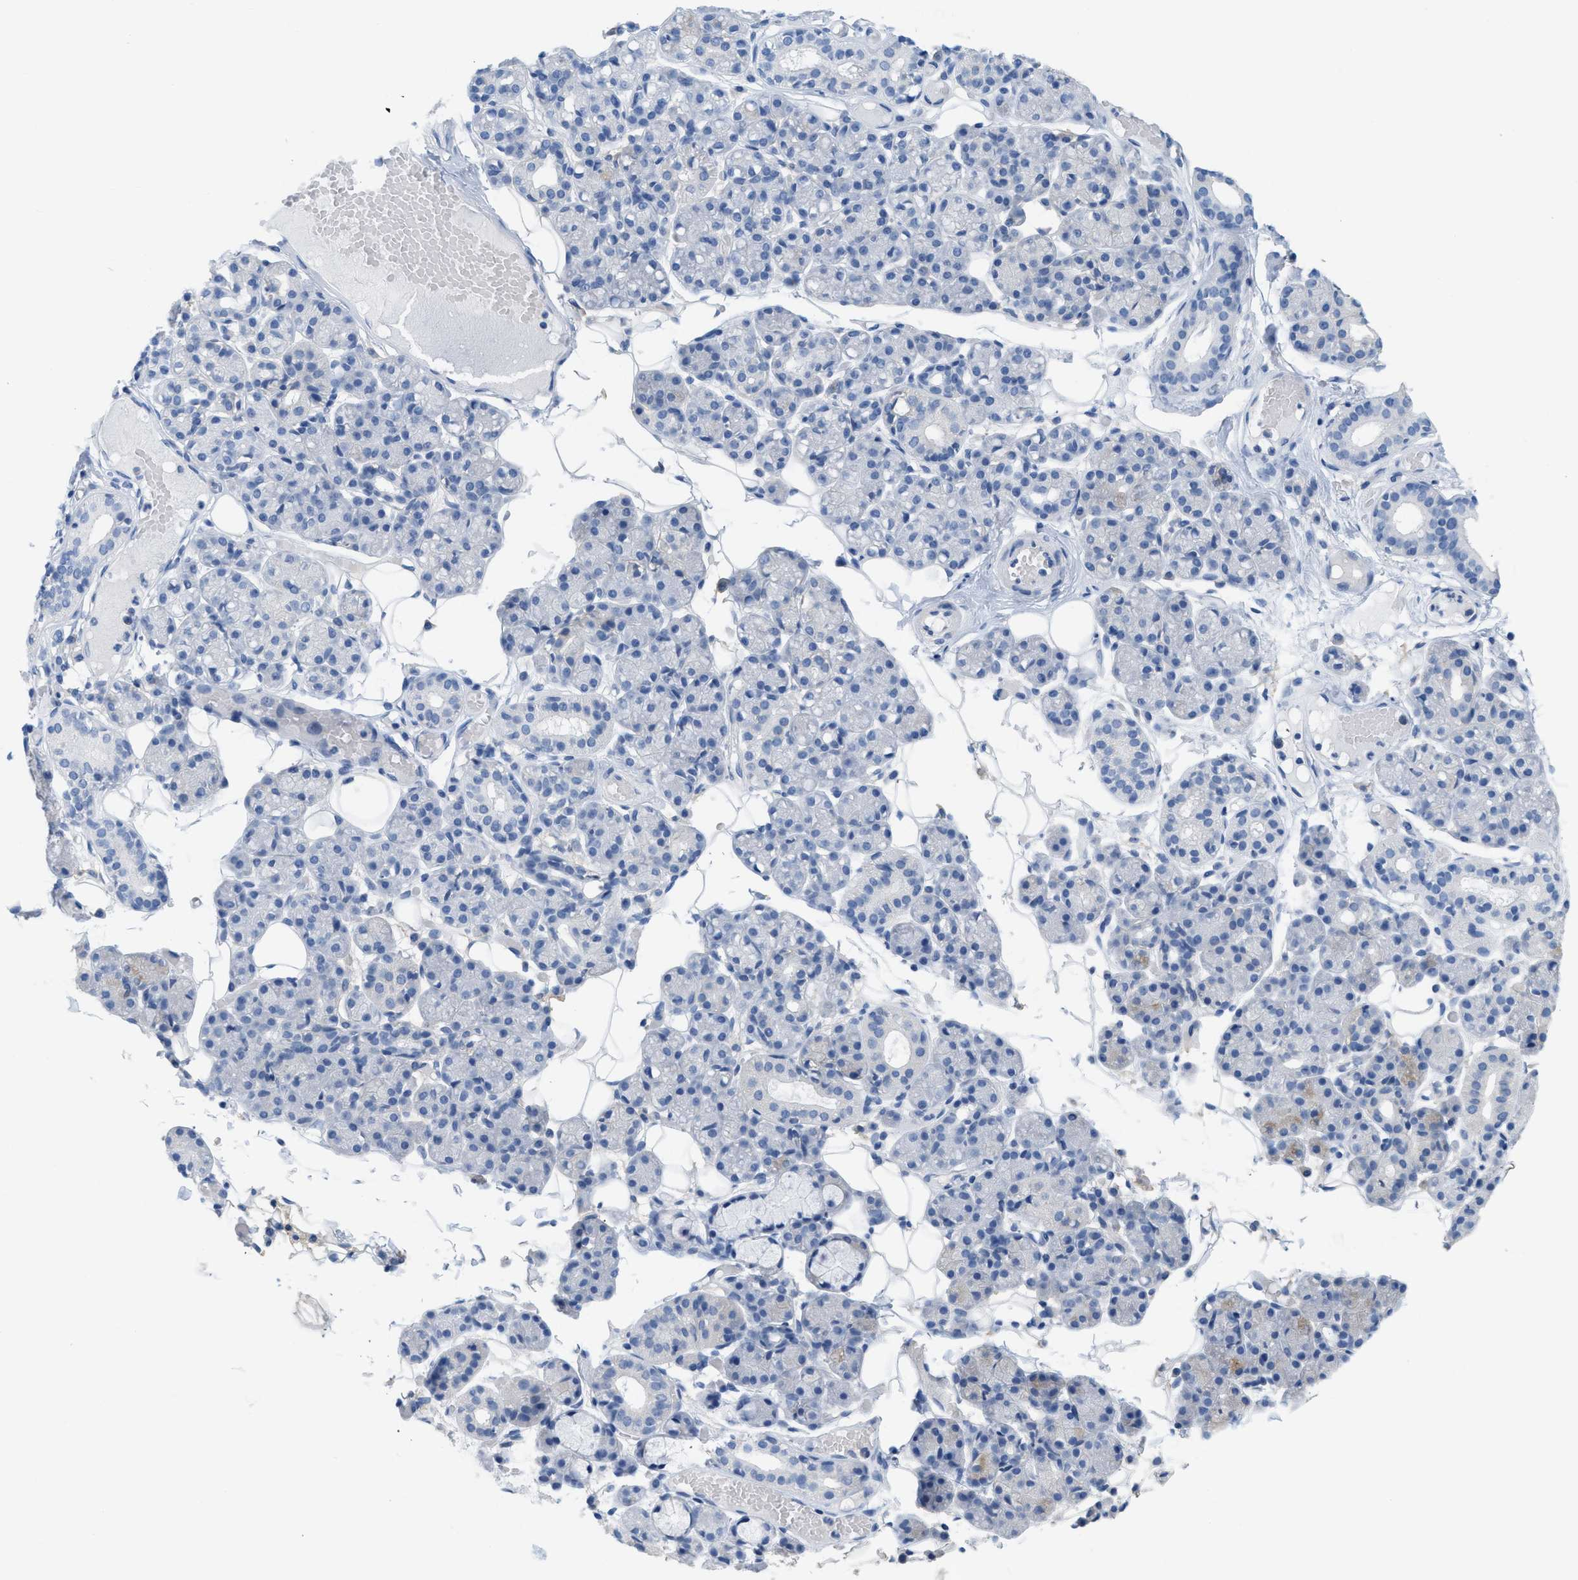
{"staining": {"intensity": "negative", "quantity": "none", "location": "none"}, "tissue": "salivary gland", "cell_type": "Glandular cells", "image_type": "normal", "snomed": [{"axis": "morphology", "description": "Normal tissue, NOS"}, {"axis": "topography", "description": "Salivary gland"}], "caption": "The image shows no staining of glandular cells in benign salivary gland. (Immunohistochemistry (ihc), brightfield microscopy, high magnification).", "gene": "SLC3A2", "patient": {"sex": "male", "age": 63}}